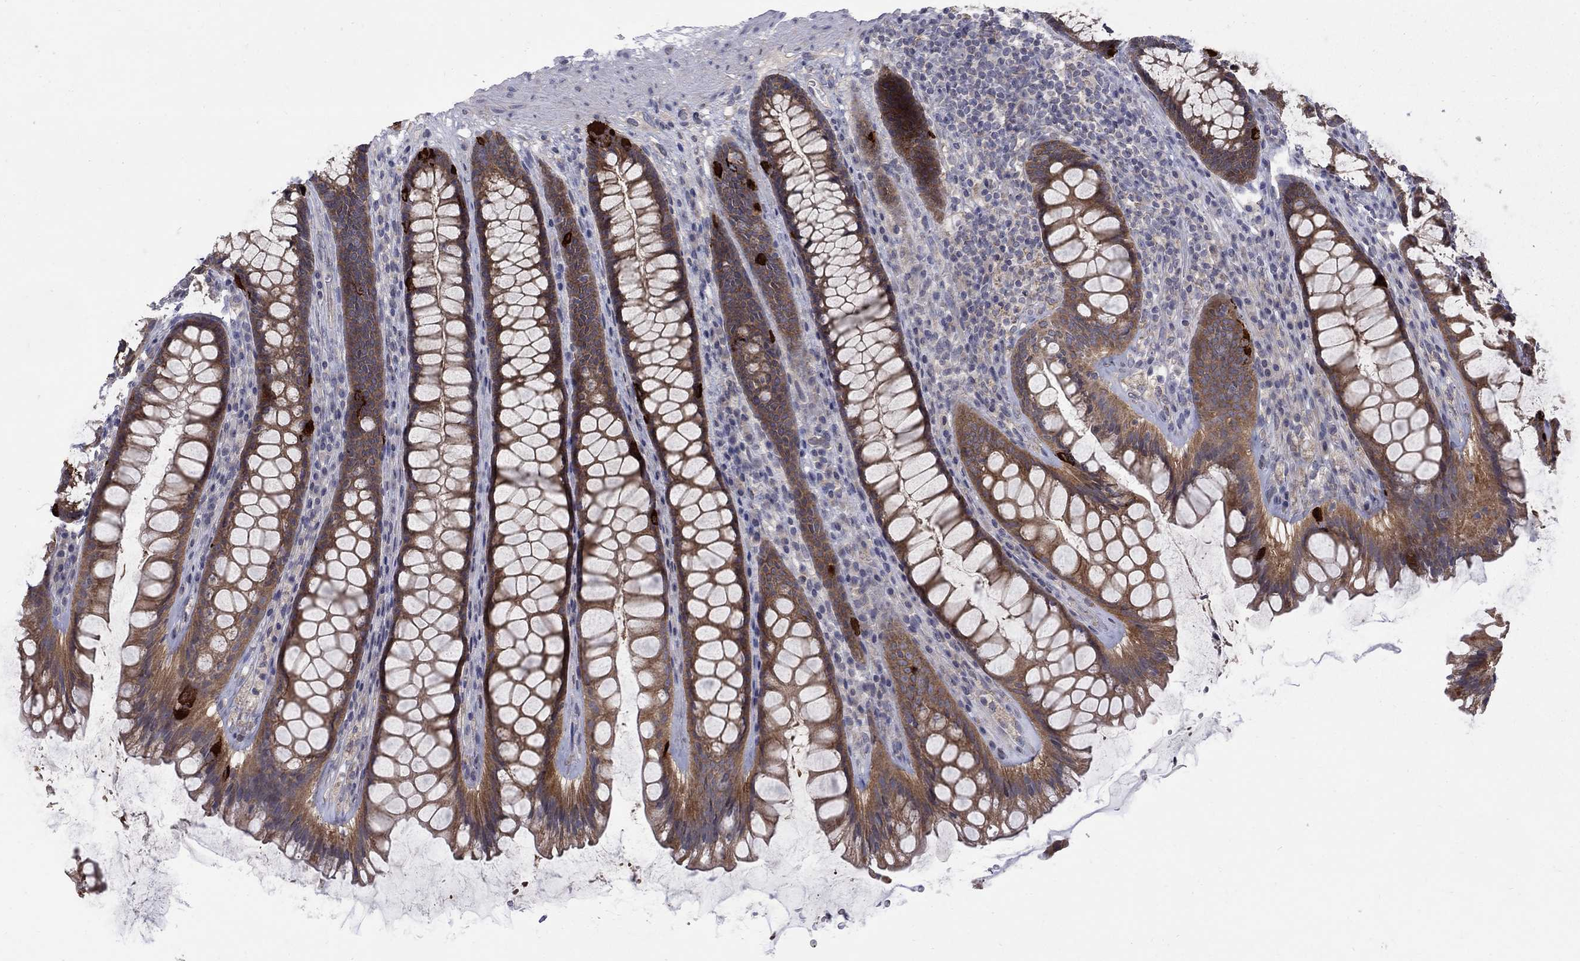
{"staining": {"intensity": "moderate", "quantity": ">75%", "location": "cytoplasmic/membranous"}, "tissue": "rectum", "cell_type": "Glandular cells", "image_type": "normal", "snomed": [{"axis": "morphology", "description": "Normal tissue, NOS"}, {"axis": "topography", "description": "Rectum"}], "caption": "A brown stain shows moderate cytoplasmic/membranous expression of a protein in glandular cells of benign rectum.", "gene": "SH2B1", "patient": {"sex": "male", "age": 72}}